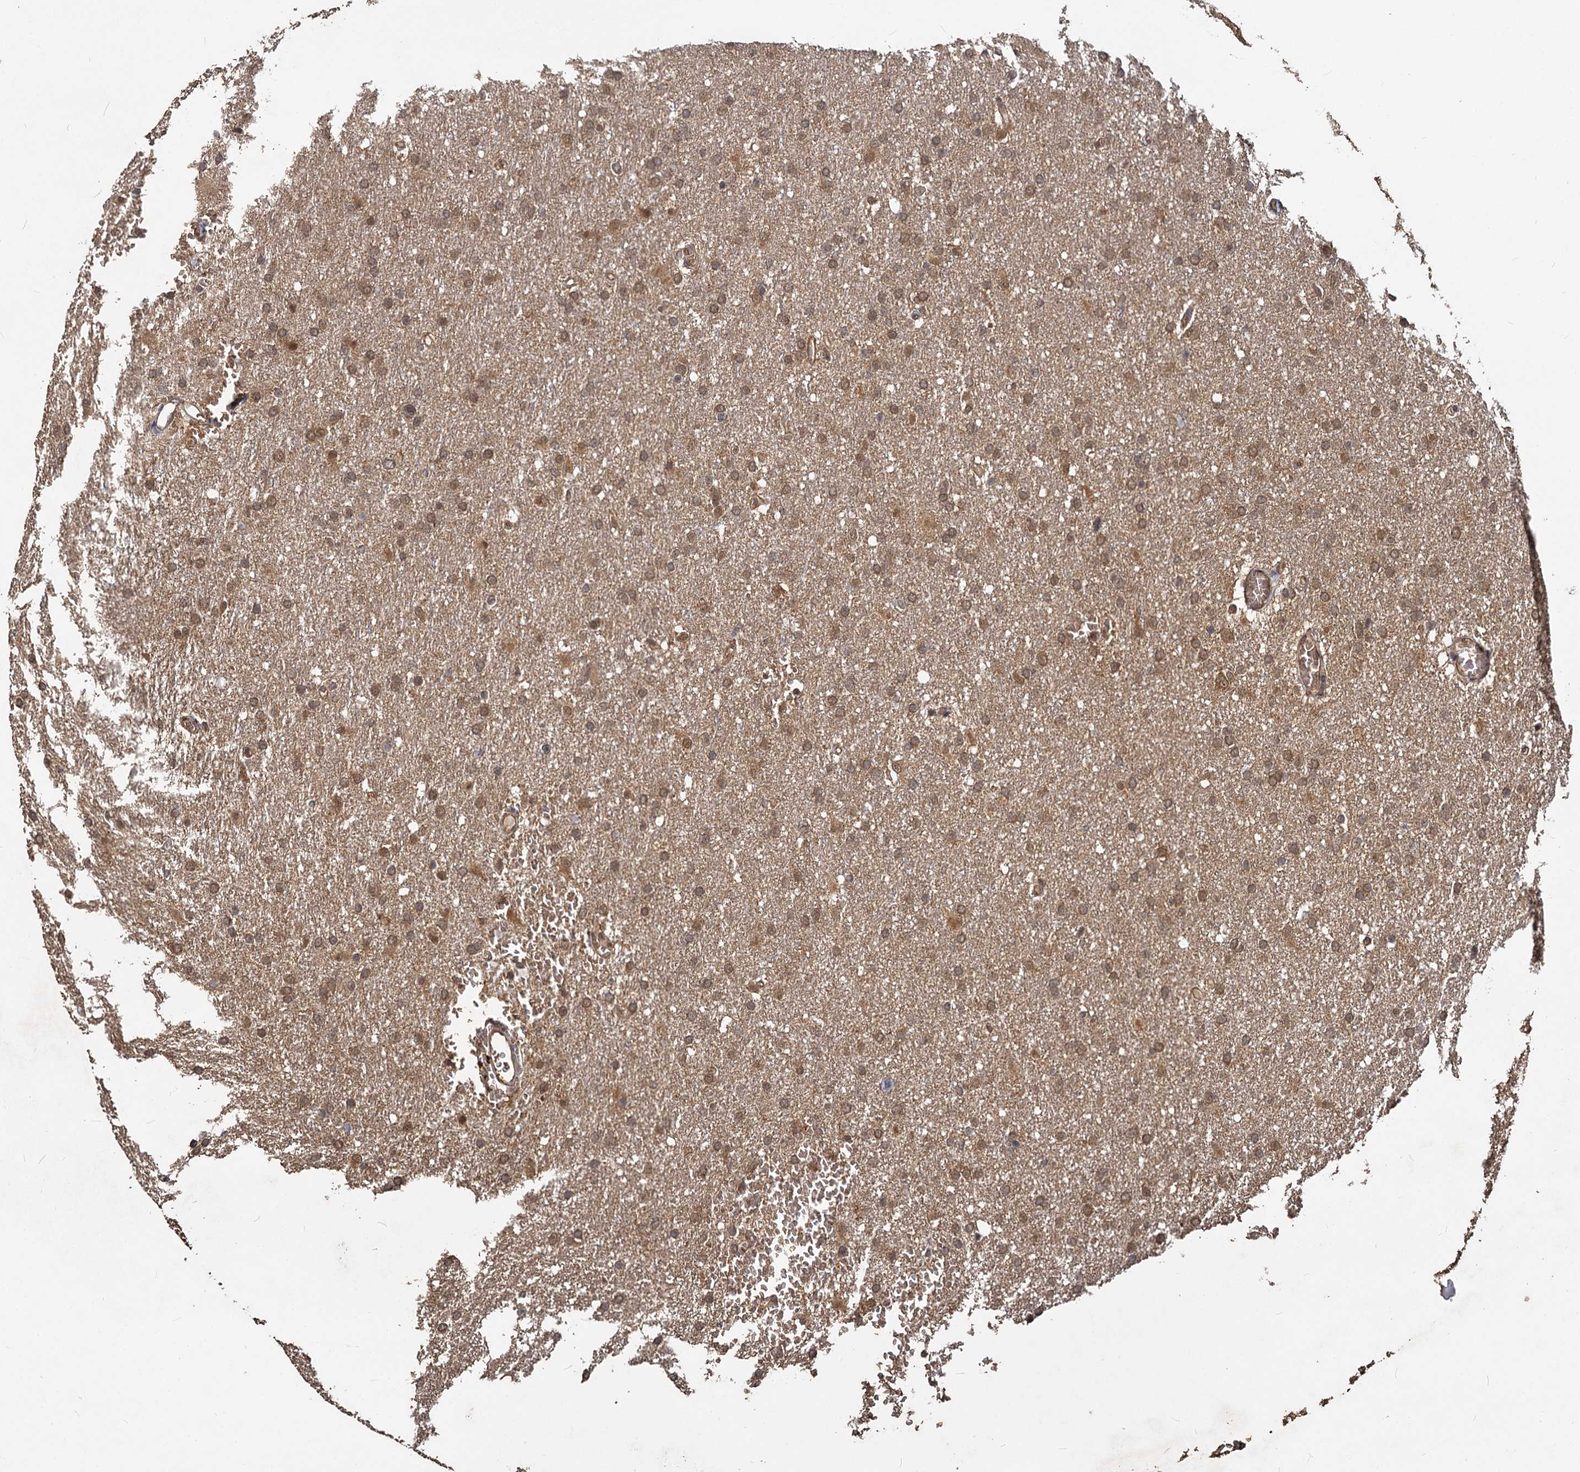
{"staining": {"intensity": "moderate", "quantity": ">75%", "location": "cytoplasmic/membranous,nuclear"}, "tissue": "glioma", "cell_type": "Tumor cells", "image_type": "cancer", "snomed": [{"axis": "morphology", "description": "Glioma, malignant, High grade"}, {"axis": "topography", "description": "Cerebral cortex"}], "caption": "Moderate cytoplasmic/membranous and nuclear positivity is appreciated in about >75% of tumor cells in malignant high-grade glioma.", "gene": "VPS51", "patient": {"sex": "female", "age": 36}}